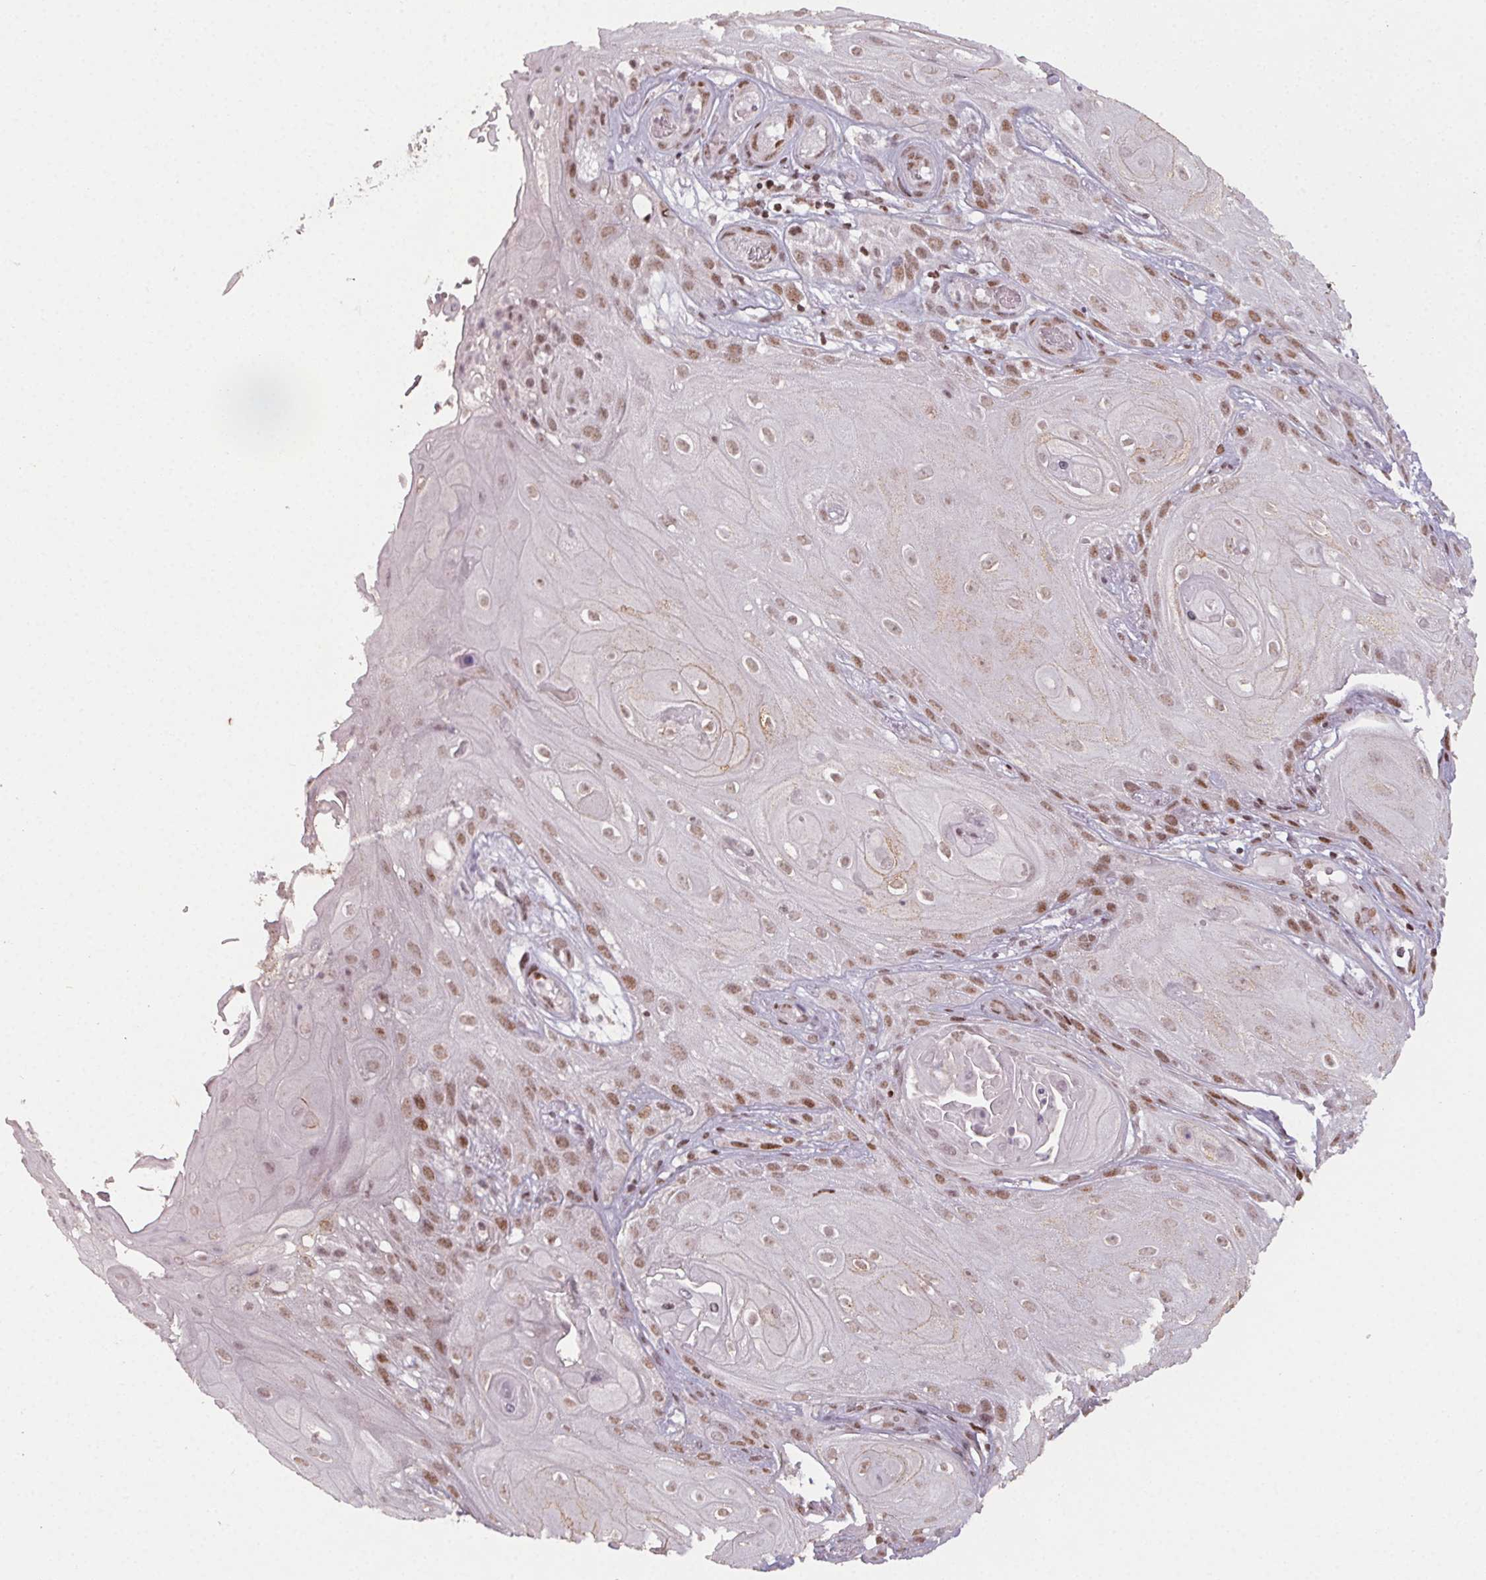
{"staining": {"intensity": "moderate", "quantity": ">75%", "location": "nuclear"}, "tissue": "skin cancer", "cell_type": "Tumor cells", "image_type": "cancer", "snomed": [{"axis": "morphology", "description": "Squamous cell carcinoma, NOS"}, {"axis": "topography", "description": "Skin"}], "caption": "Brown immunohistochemical staining in human squamous cell carcinoma (skin) exhibits moderate nuclear positivity in about >75% of tumor cells.", "gene": "KMT2A", "patient": {"sex": "male", "age": 62}}